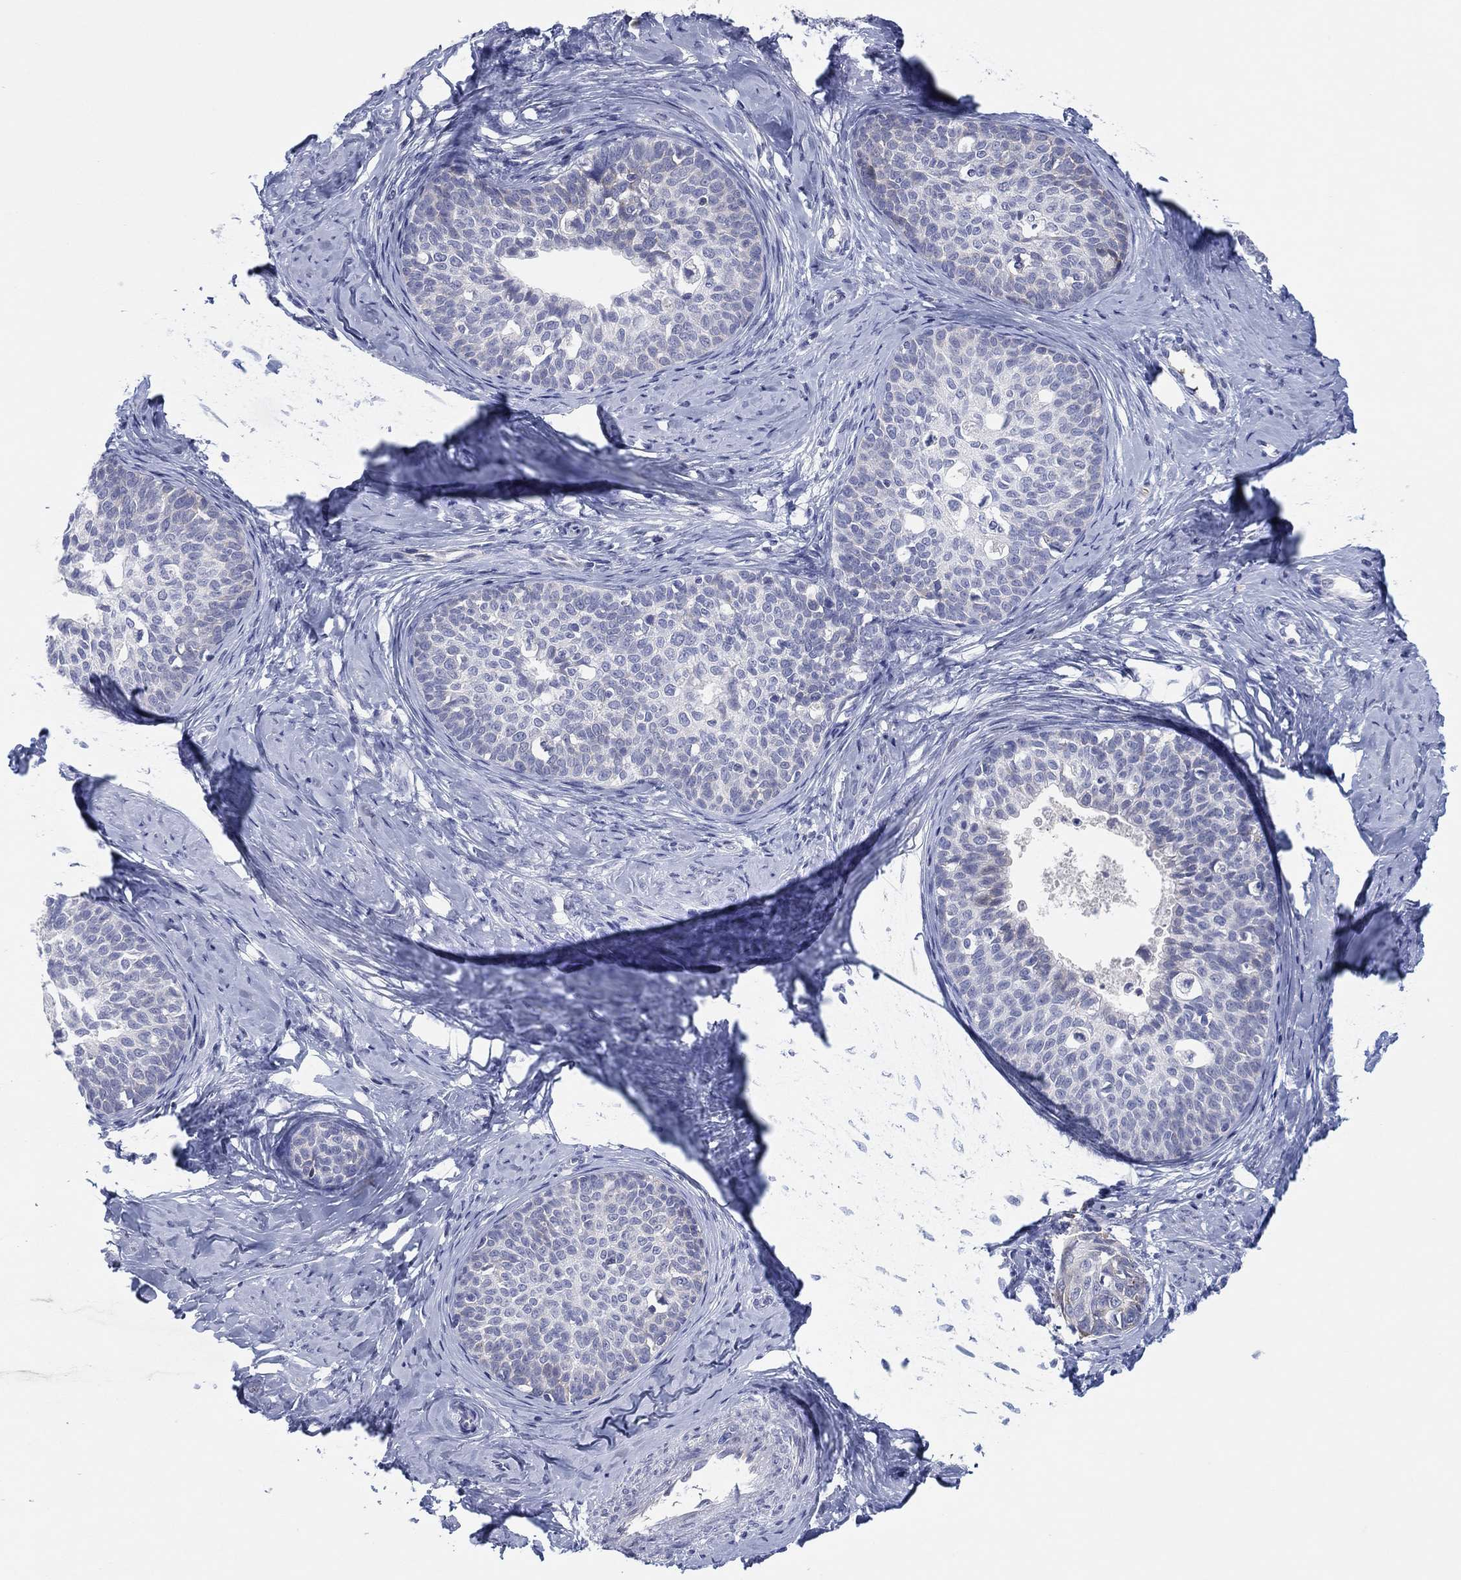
{"staining": {"intensity": "negative", "quantity": "none", "location": "none"}, "tissue": "cervical cancer", "cell_type": "Tumor cells", "image_type": "cancer", "snomed": [{"axis": "morphology", "description": "Squamous cell carcinoma, NOS"}, {"axis": "topography", "description": "Cervix"}], "caption": "Immunohistochemistry (IHC) micrograph of cervical cancer stained for a protein (brown), which shows no staining in tumor cells.", "gene": "HEATR4", "patient": {"sex": "female", "age": 51}}